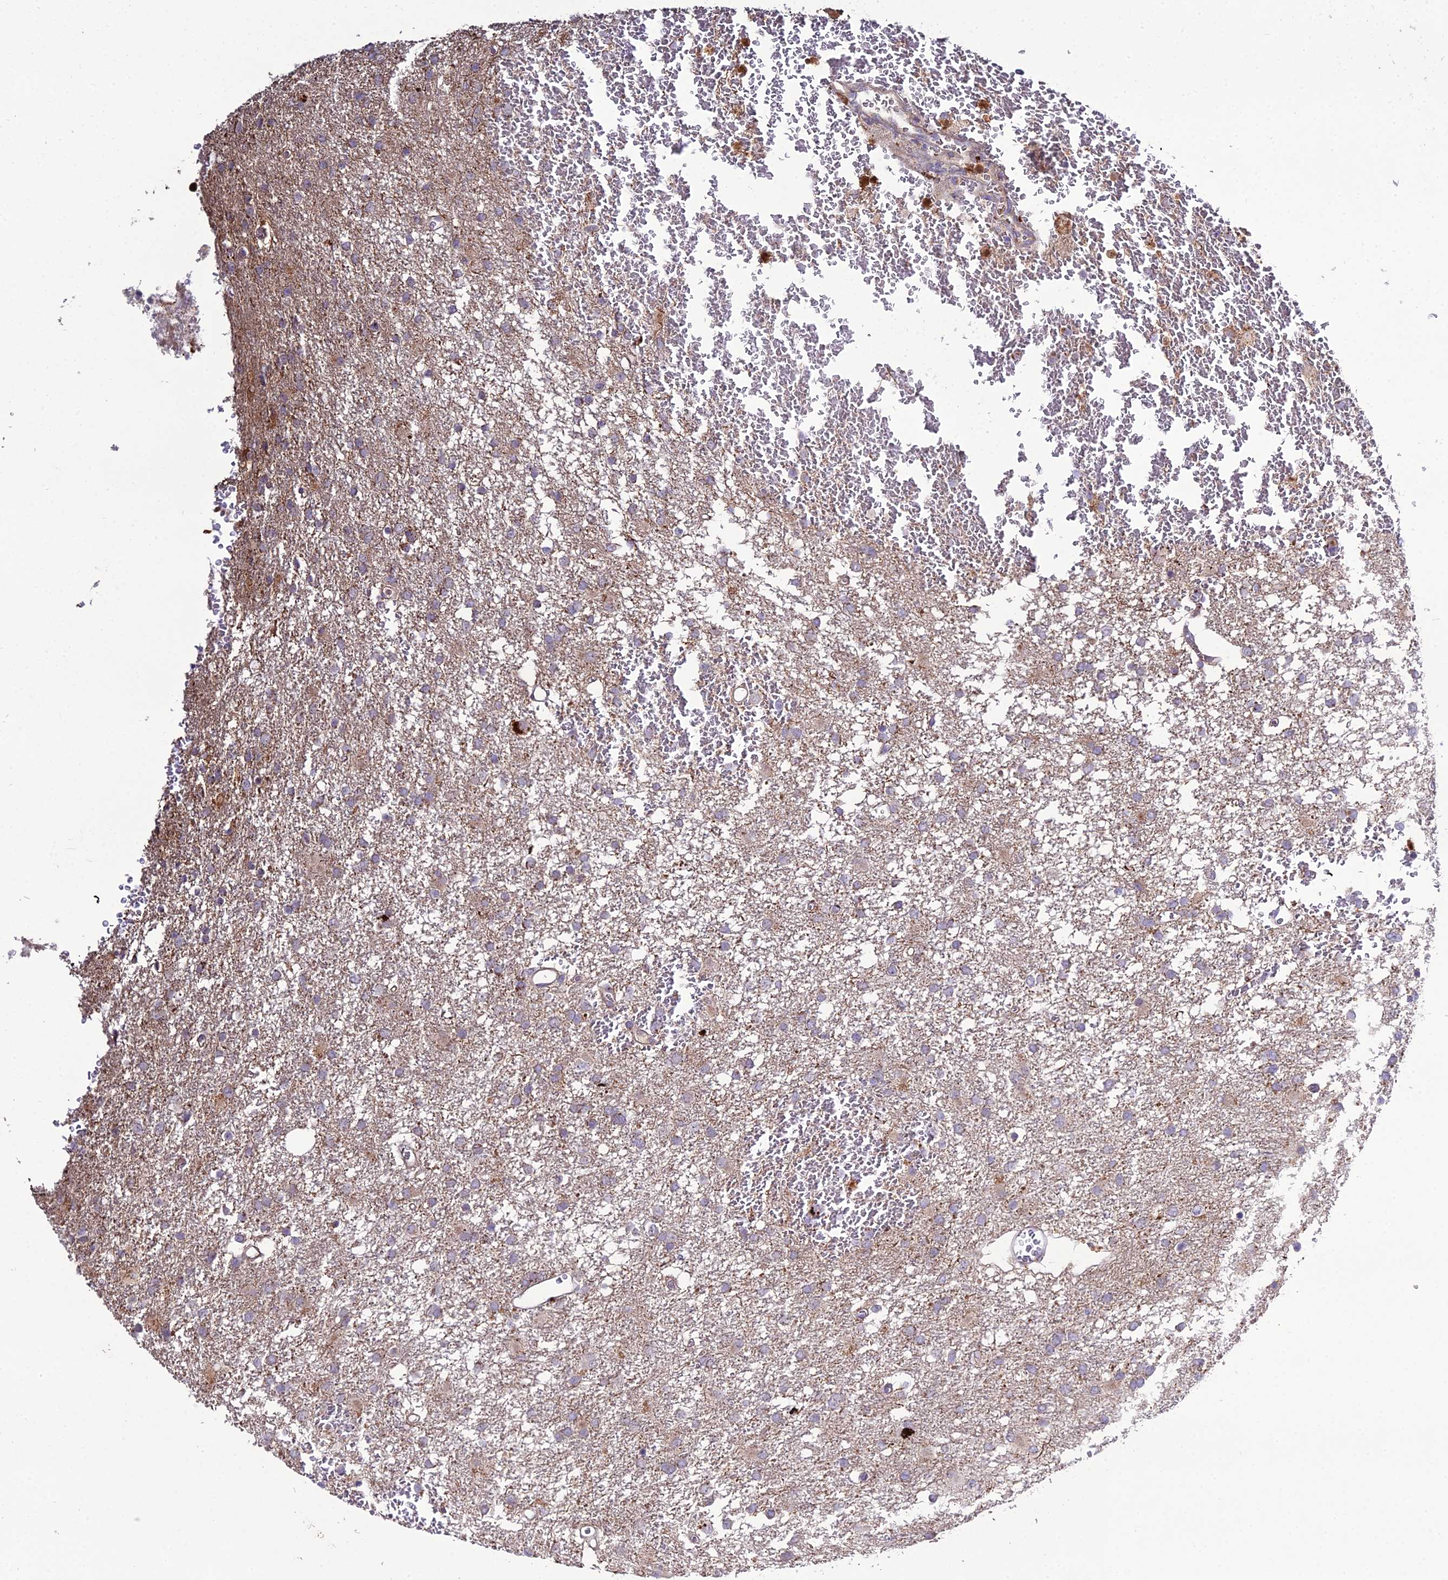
{"staining": {"intensity": "negative", "quantity": "none", "location": "none"}, "tissue": "glioma", "cell_type": "Tumor cells", "image_type": "cancer", "snomed": [{"axis": "morphology", "description": "Glioma, malignant, High grade"}, {"axis": "topography", "description": "Brain"}], "caption": "This is a micrograph of immunohistochemistry staining of malignant glioma (high-grade), which shows no staining in tumor cells. The staining was performed using DAB to visualize the protein expression in brown, while the nuclei were stained in blue with hematoxylin (Magnification: 20x).", "gene": "EID2", "patient": {"sex": "female", "age": 74}}